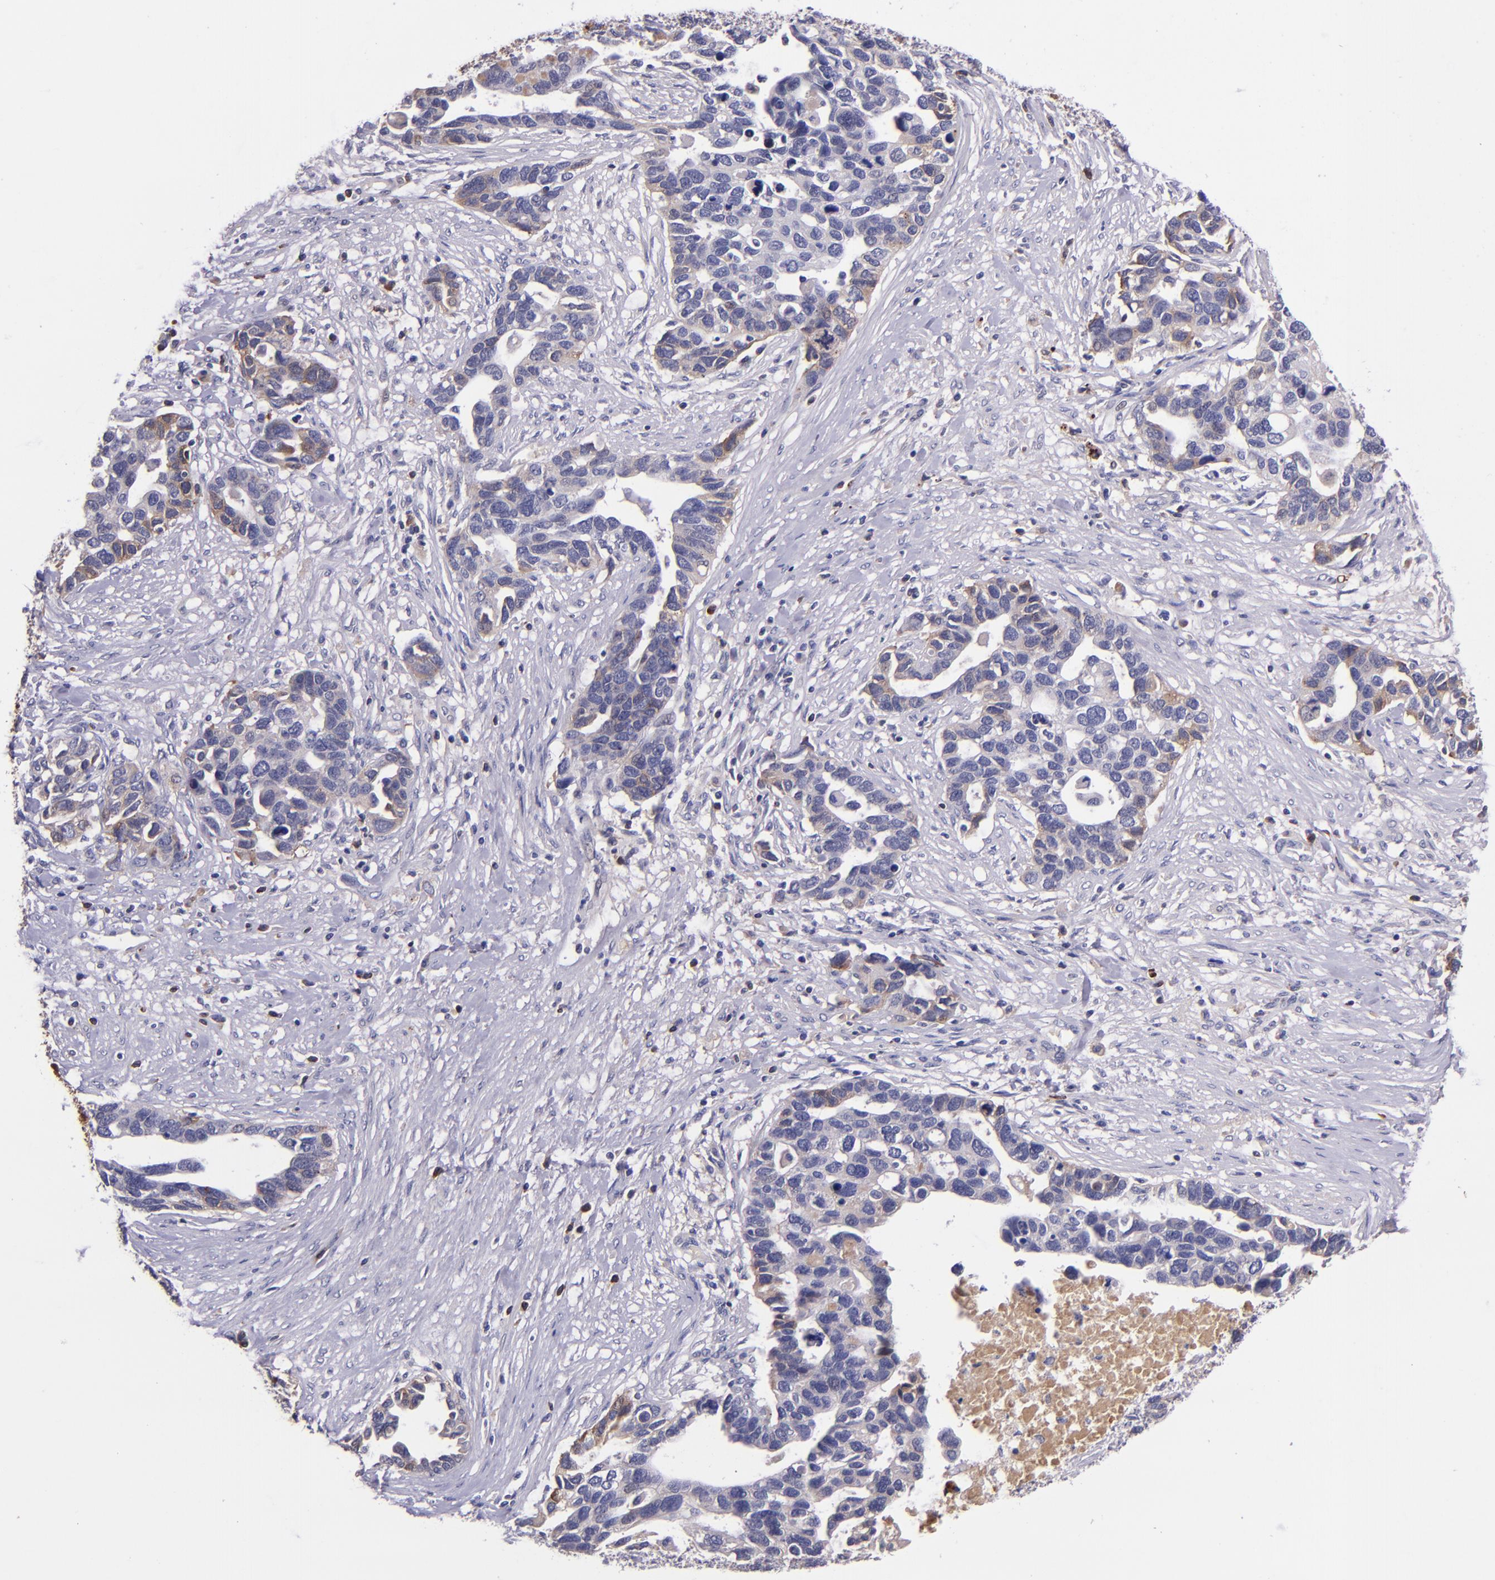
{"staining": {"intensity": "weak", "quantity": "<25%", "location": "cytoplasmic/membranous"}, "tissue": "ovarian cancer", "cell_type": "Tumor cells", "image_type": "cancer", "snomed": [{"axis": "morphology", "description": "Cystadenocarcinoma, serous, NOS"}, {"axis": "topography", "description": "Ovary"}], "caption": "Human ovarian cancer (serous cystadenocarcinoma) stained for a protein using immunohistochemistry (IHC) reveals no expression in tumor cells.", "gene": "KNG1", "patient": {"sex": "female", "age": 54}}